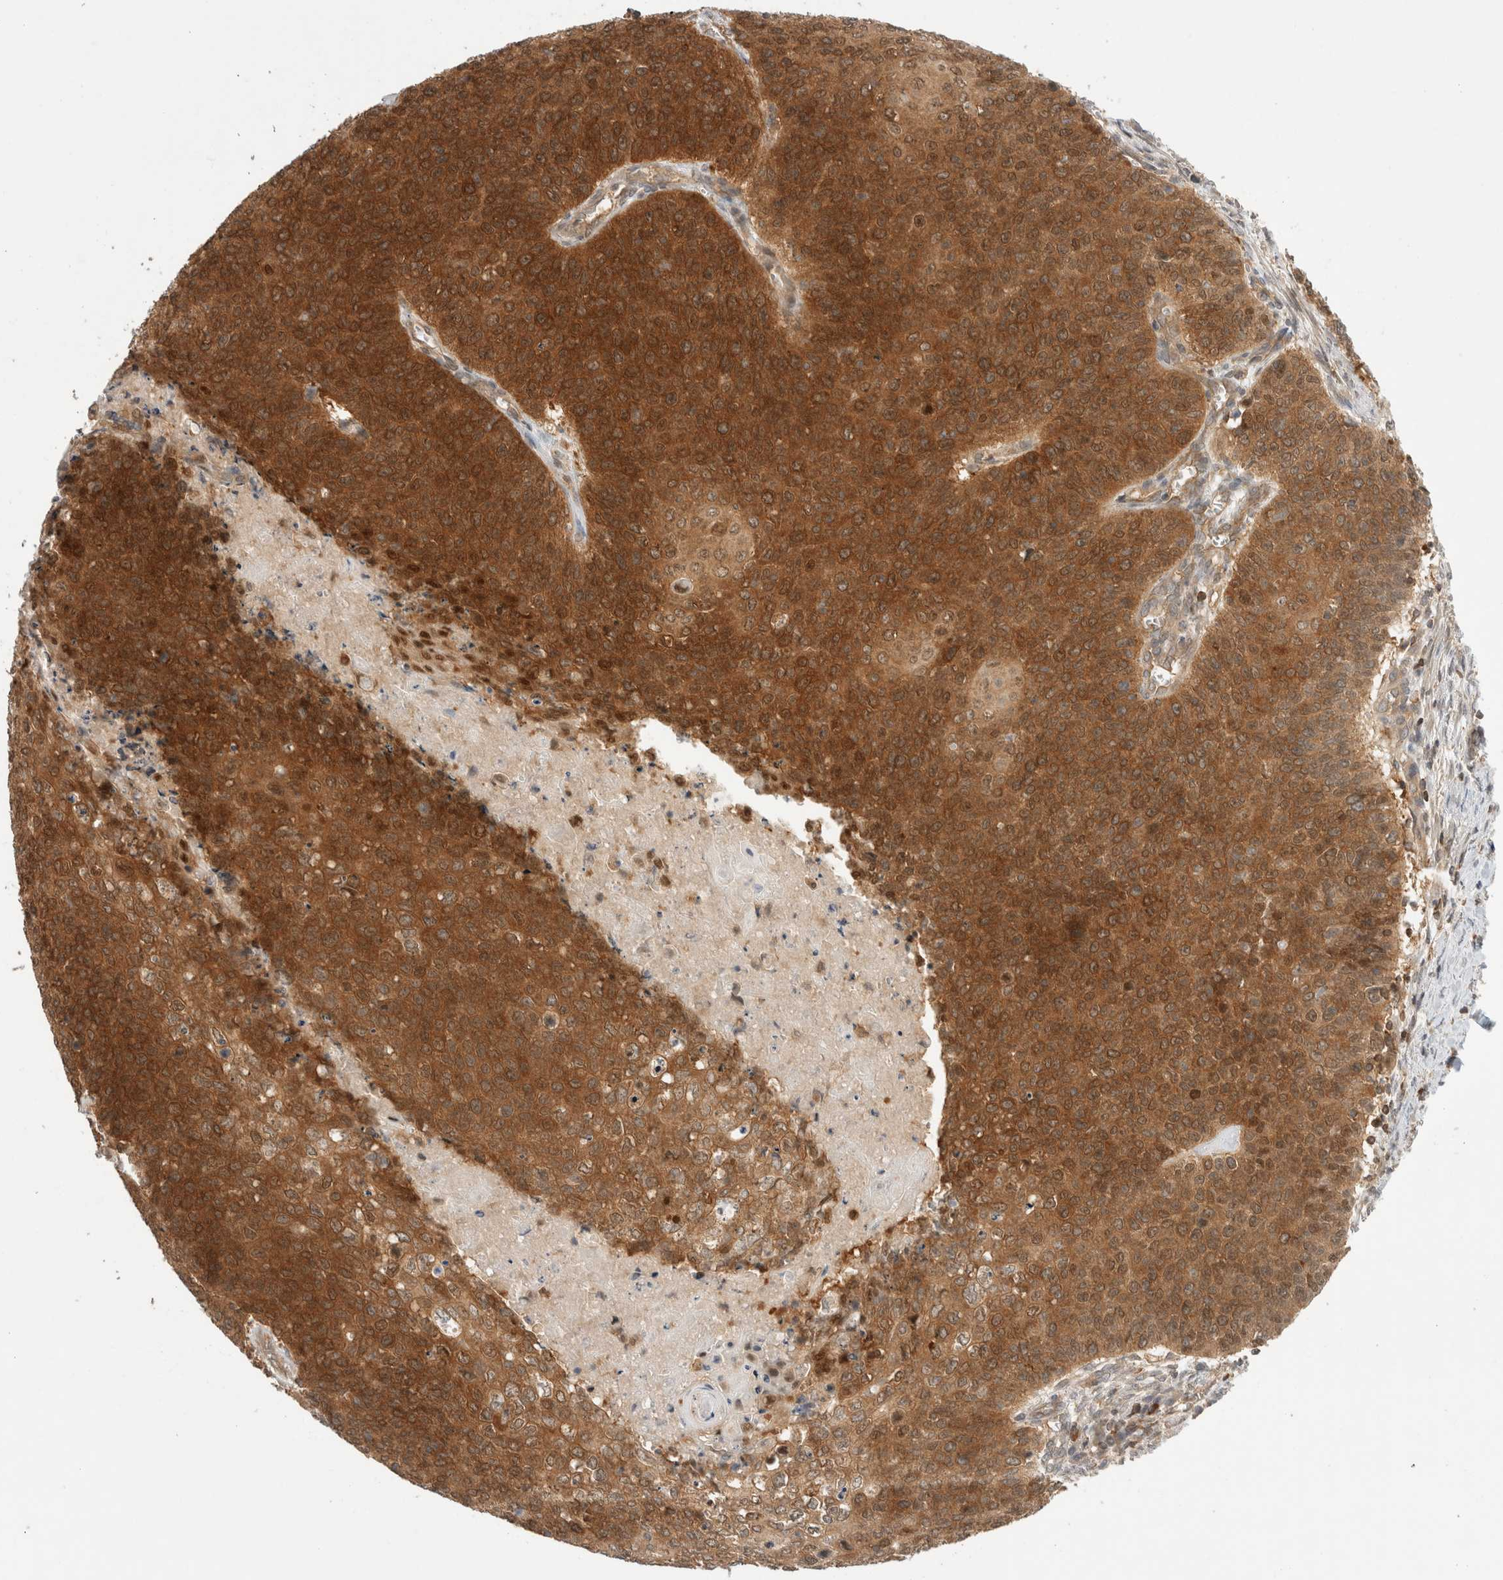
{"staining": {"intensity": "strong", "quantity": ">75%", "location": "cytoplasmic/membranous"}, "tissue": "cervical cancer", "cell_type": "Tumor cells", "image_type": "cancer", "snomed": [{"axis": "morphology", "description": "Squamous cell carcinoma, NOS"}, {"axis": "topography", "description": "Cervix"}], "caption": "Squamous cell carcinoma (cervical) tissue reveals strong cytoplasmic/membranous expression in approximately >75% of tumor cells", "gene": "NFKB1", "patient": {"sex": "female", "age": 39}}